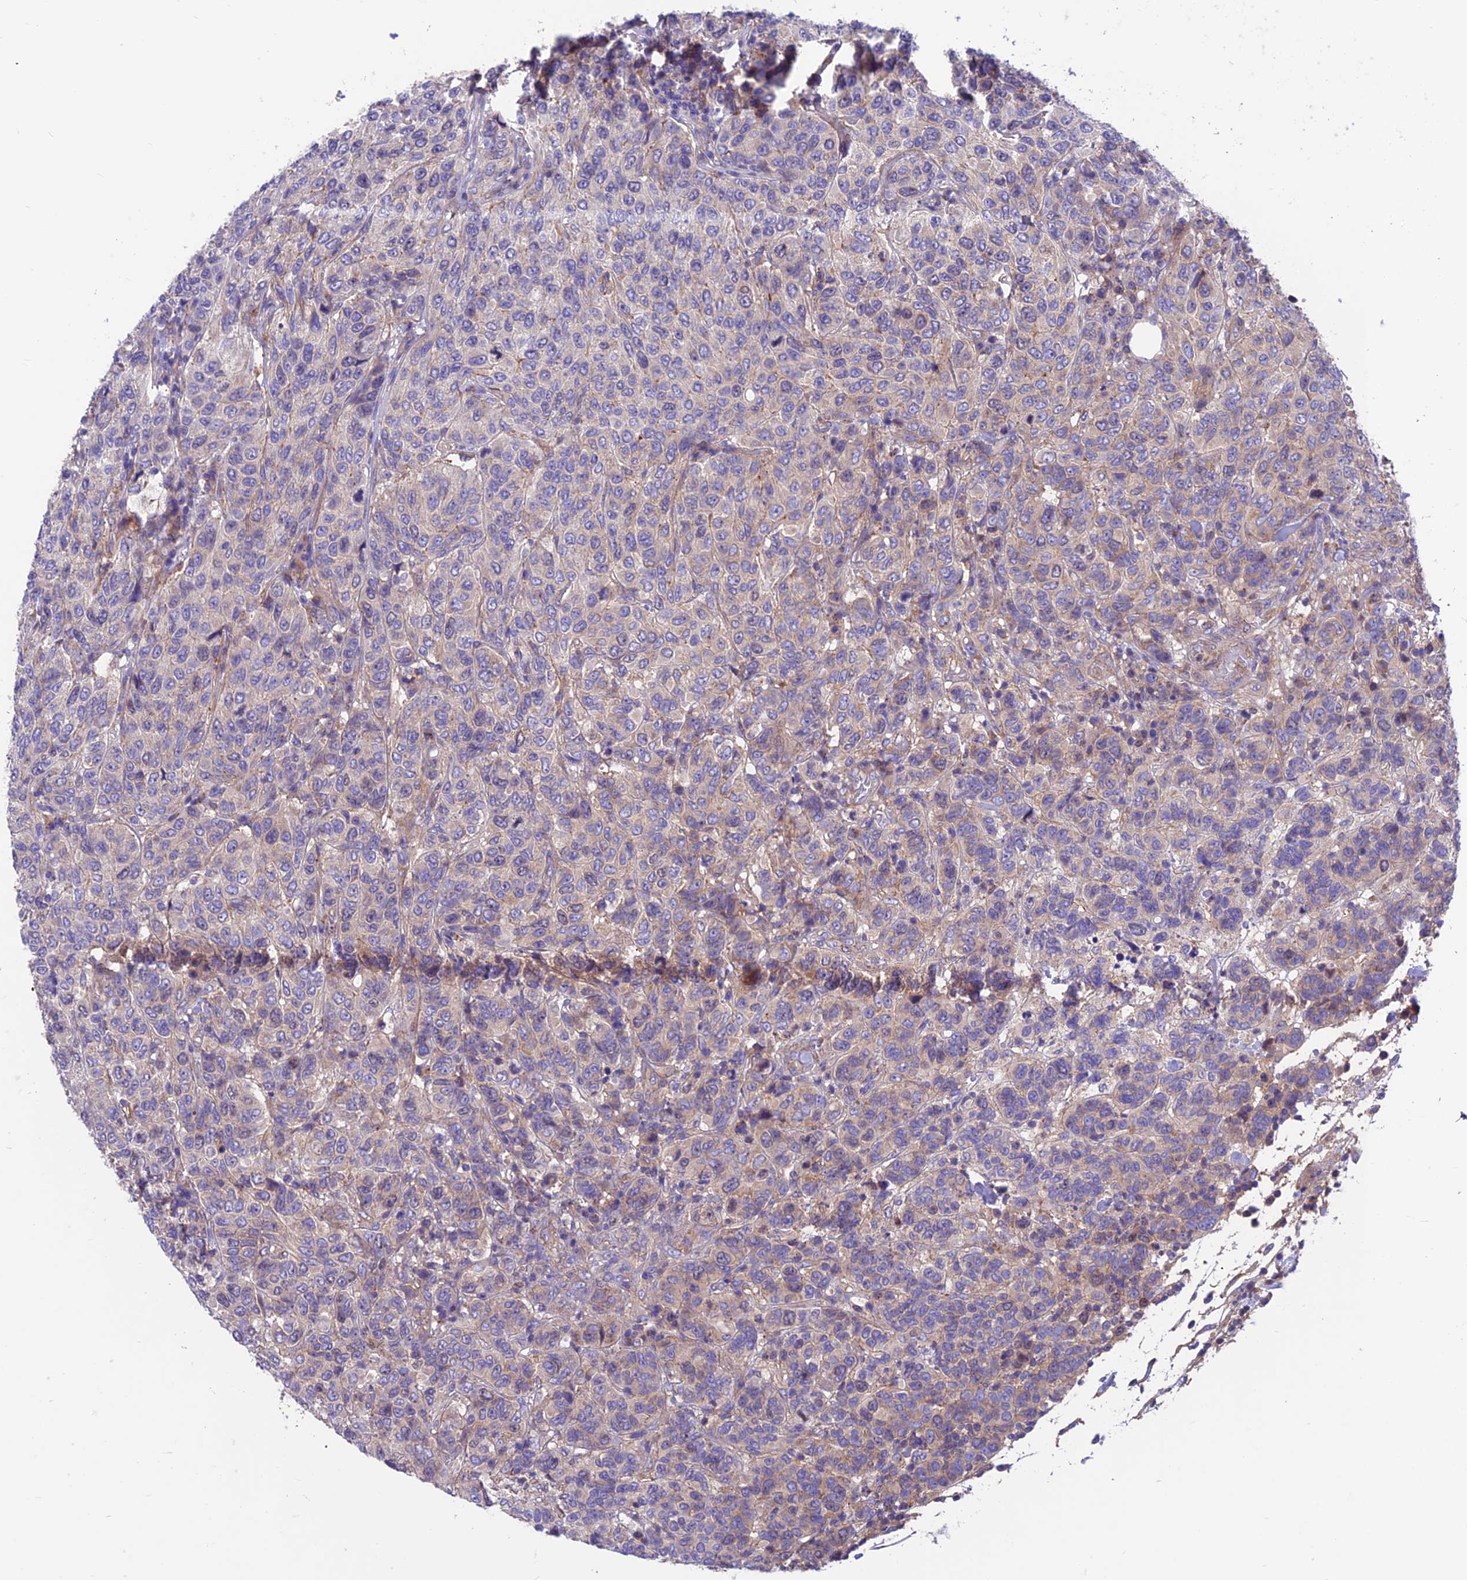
{"staining": {"intensity": "weak", "quantity": "<25%", "location": "cytoplasmic/membranous"}, "tissue": "breast cancer", "cell_type": "Tumor cells", "image_type": "cancer", "snomed": [{"axis": "morphology", "description": "Duct carcinoma"}, {"axis": "topography", "description": "Breast"}], "caption": "Immunohistochemical staining of human intraductal carcinoma (breast) exhibits no significant positivity in tumor cells.", "gene": "VPS16", "patient": {"sex": "female", "age": 55}}